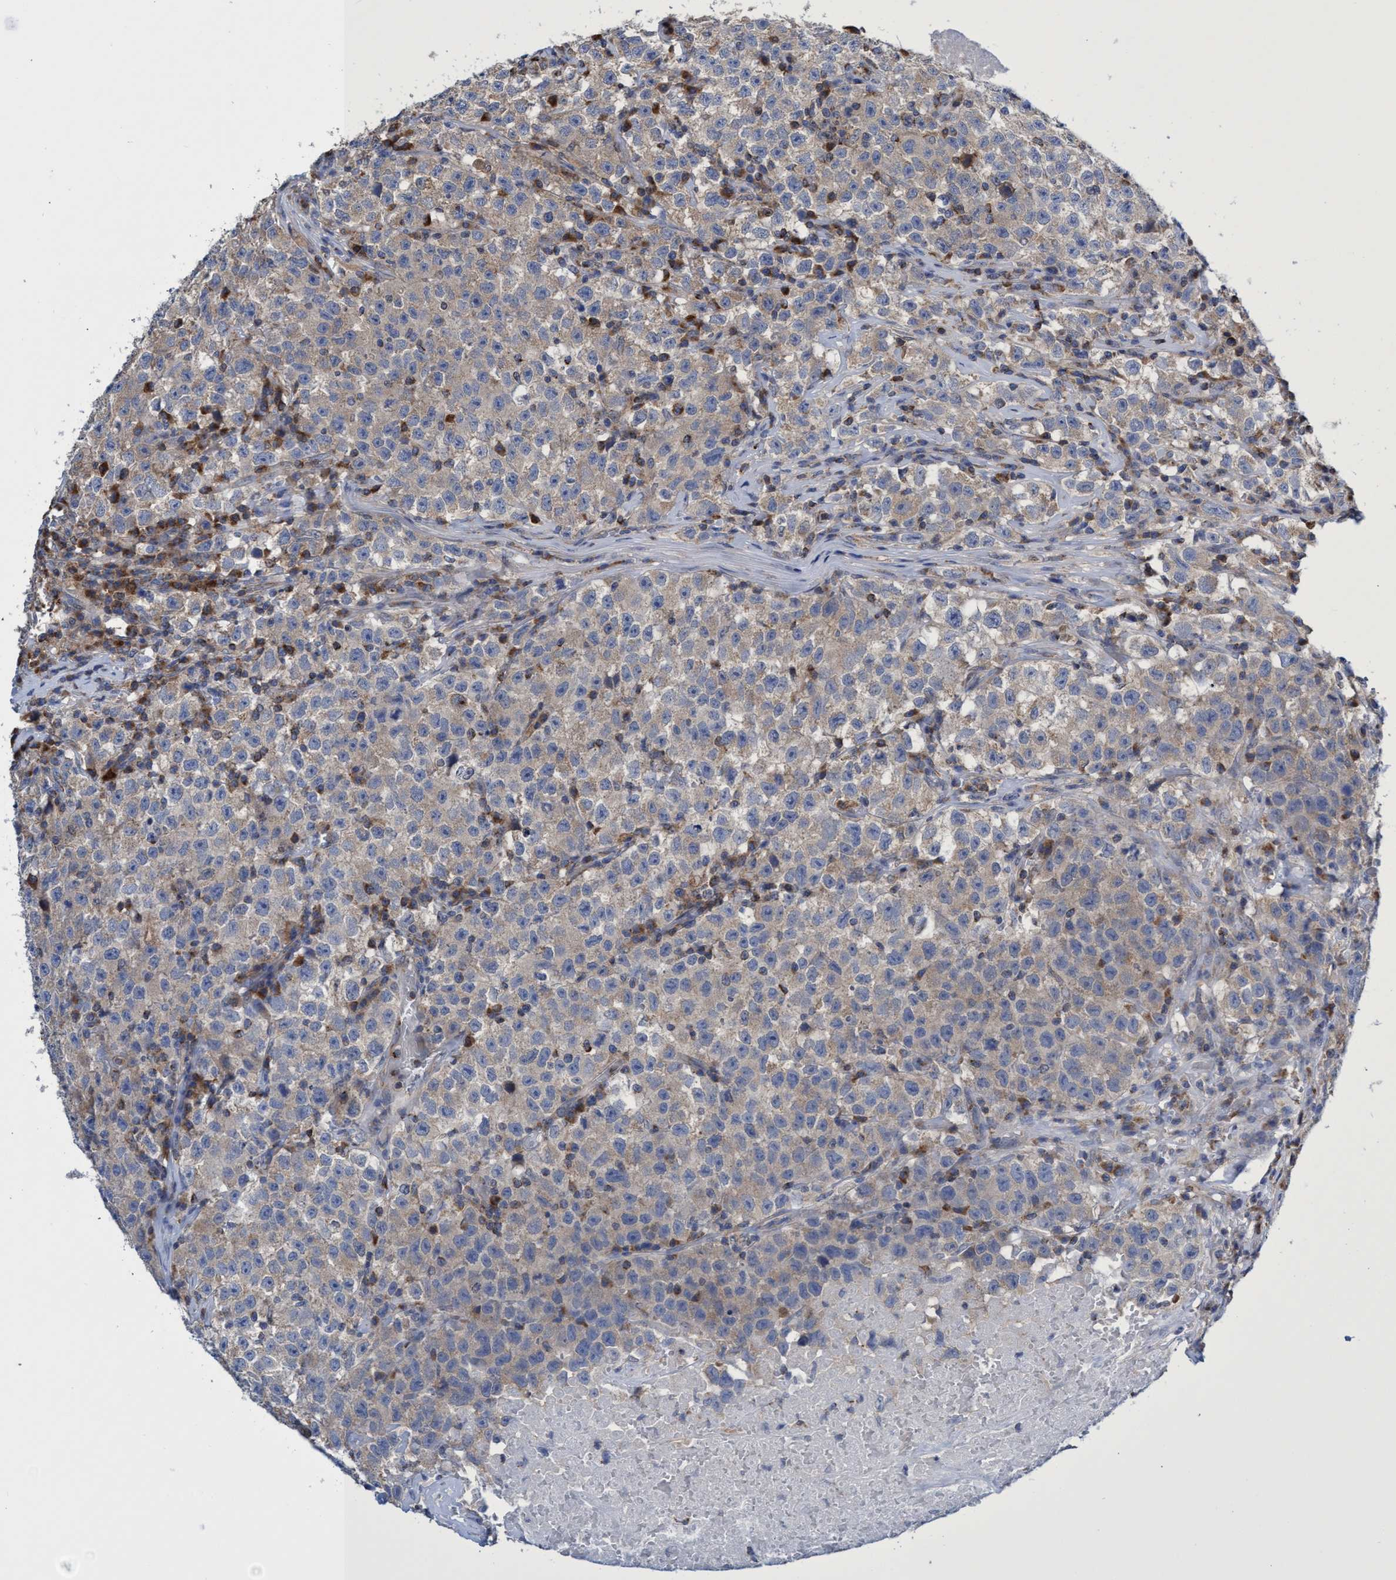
{"staining": {"intensity": "weak", "quantity": "25%-75%", "location": "cytoplasmic/membranous"}, "tissue": "testis cancer", "cell_type": "Tumor cells", "image_type": "cancer", "snomed": [{"axis": "morphology", "description": "Seminoma, NOS"}, {"axis": "topography", "description": "Testis"}], "caption": "Tumor cells display low levels of weak cytoplasmic/membranous positivity in approximately 25%-75% of cells in testis cancer (seminoma).", "gene": "CRYZ", "patient": {"sex": "male", "age": 22}}